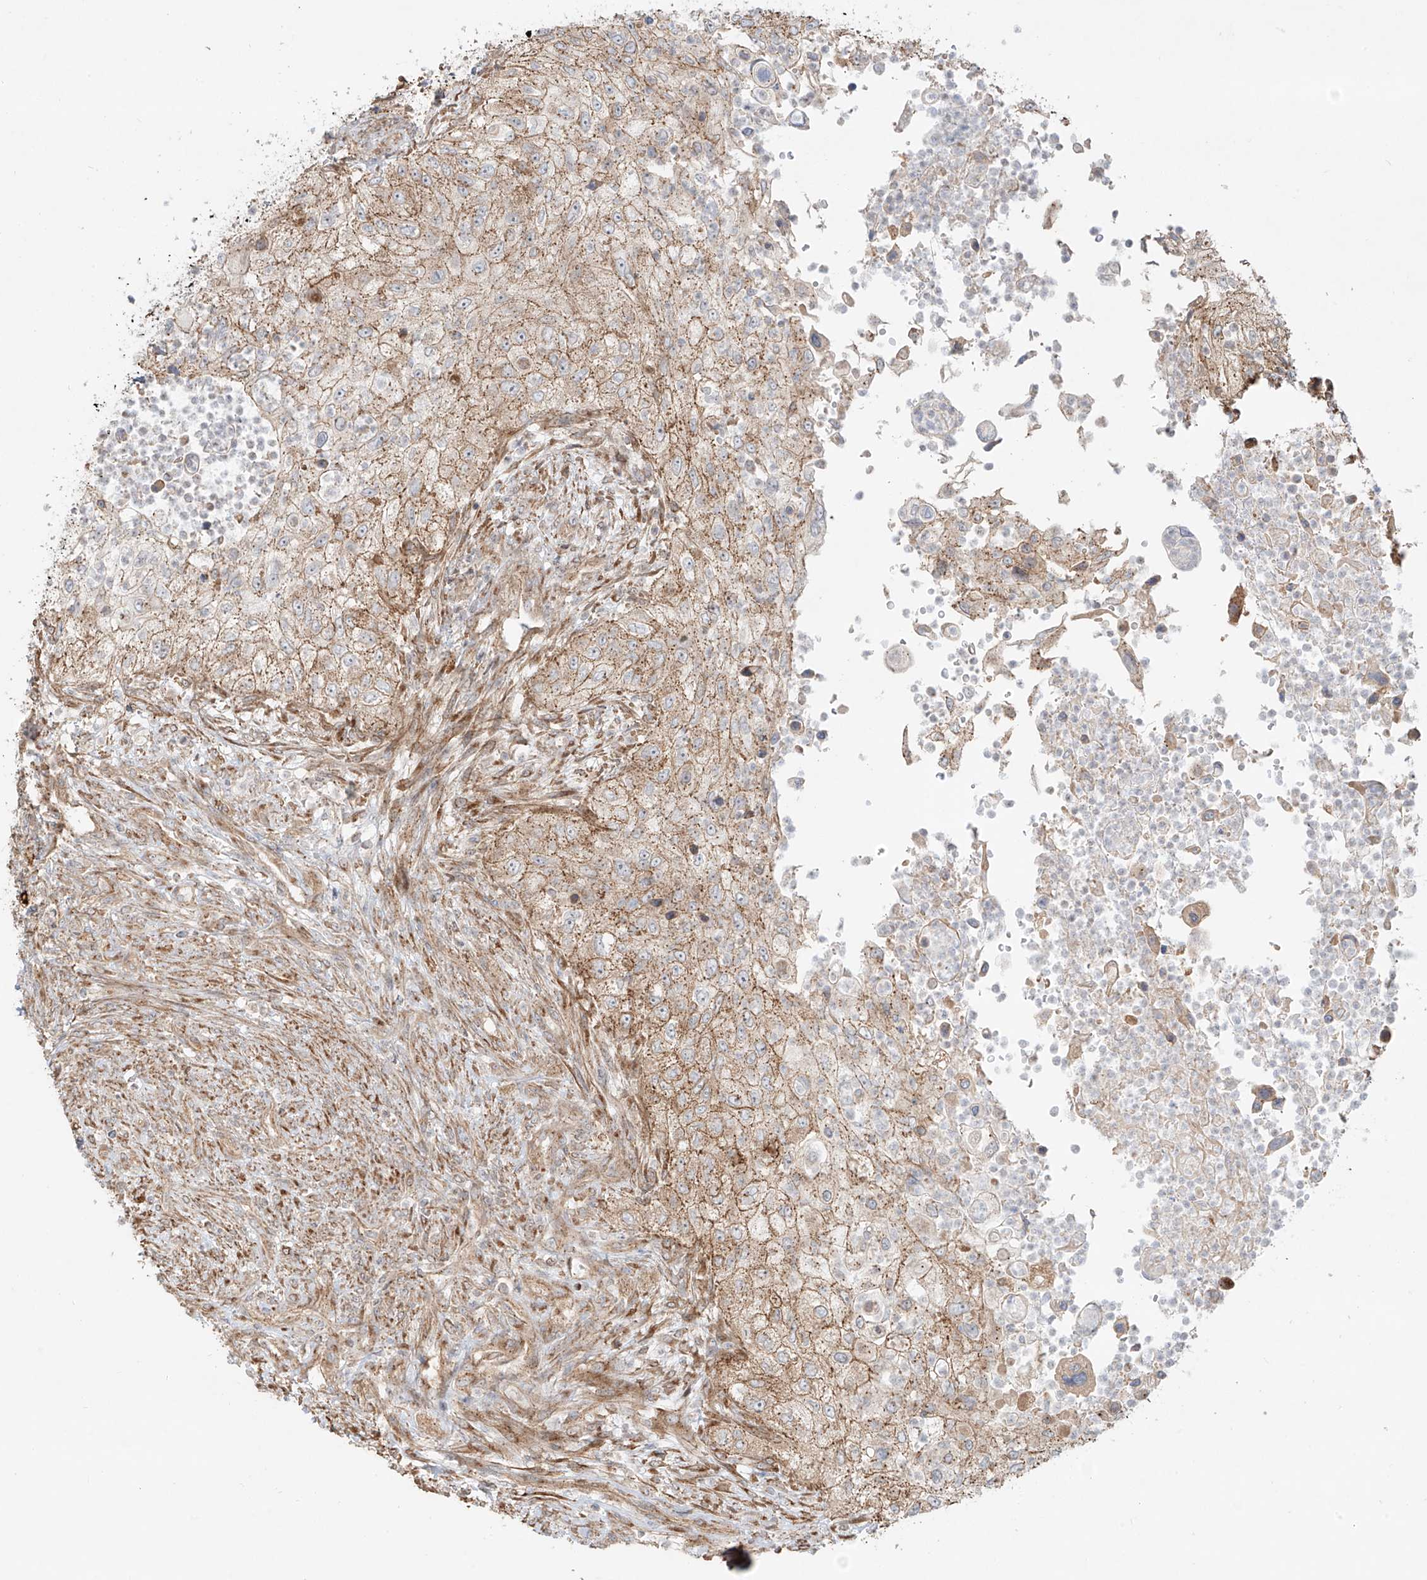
{"staining": {"intensity": "moderate", "quantity": ">75%", "location": "cytoplasmic/membranous"}, "tissue": "urothelial cancer", "cell_type": "Tumor cells", "image_type": "cancer", "snomed": [{"axis": "morphology", "description": "Urothelial carcinoma, High grade"}, {"axis": "topography", "description": "Urinary bladder"}], "caption": "This image shows urothelial carcinoma (high-grade) stained with immunohistochemistry (IHC) to label a protein in brown. The cytoplasmic/membranous of tumor cells show moderate positivity for the protein. Nuclei are counter-stained blue.", "gene": "ZNF287", "patient": {"sex": "female", "age": 60}}